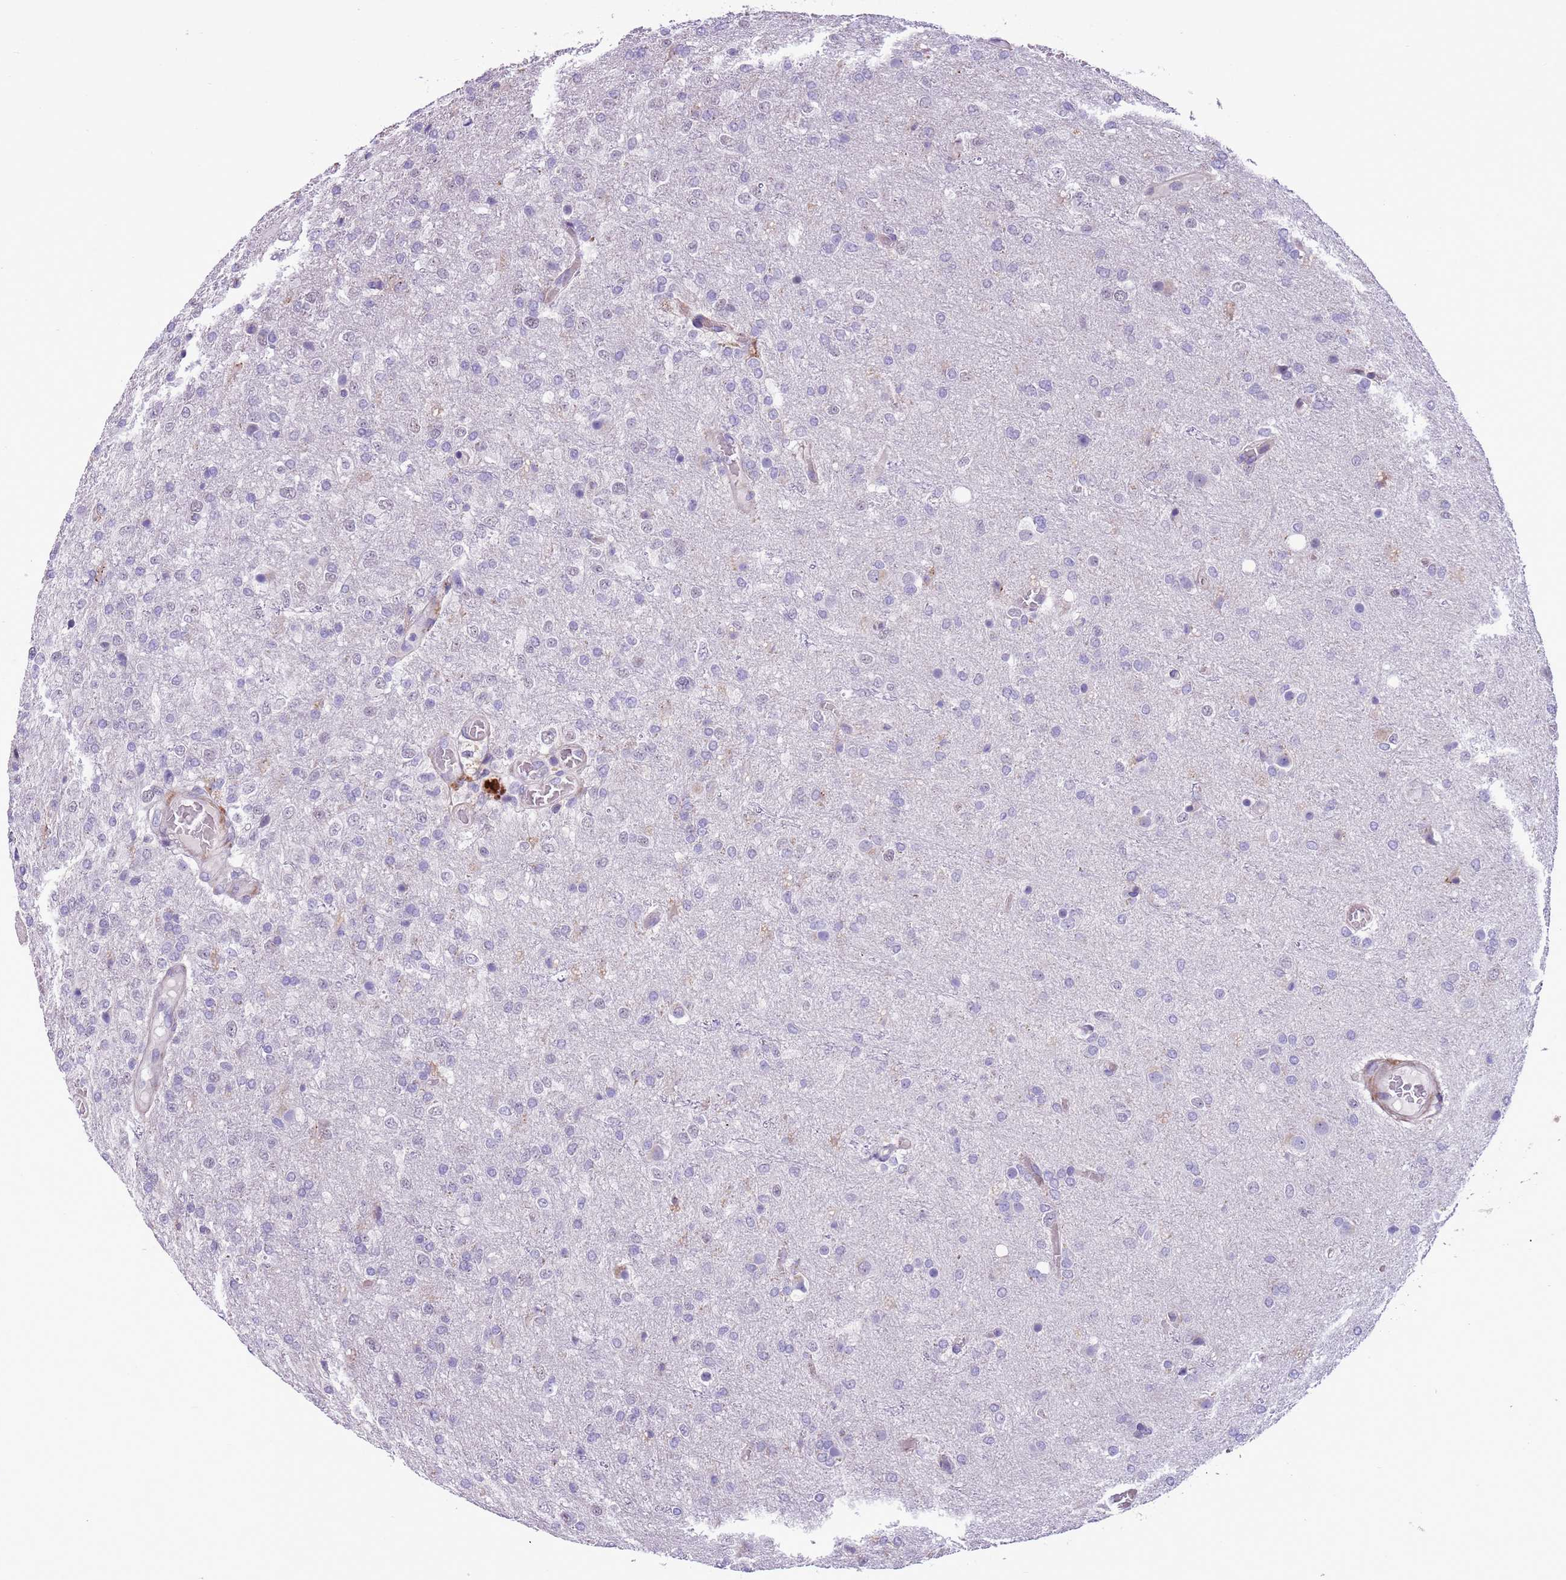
{"staining": {"intensity": "negative", "quantity": "none", "location": "none"}, "tissue": "glioma", "cell_type": "Tumor cells", "image_type": "cancer", "snomed": [{"axis": "morphology", "description": "Glioma, malignant, High grade"}, {"axis": "topography", "description": "Brain"}], "caption": "Immunohistochemistry (IHC) photomicrograph of neoplastic tissue: human glioma stained with DAB shows no significant protein positivity in tumor cells.", "gene": "MRPL32", "patient": {"sex": "female", "age": 74}}